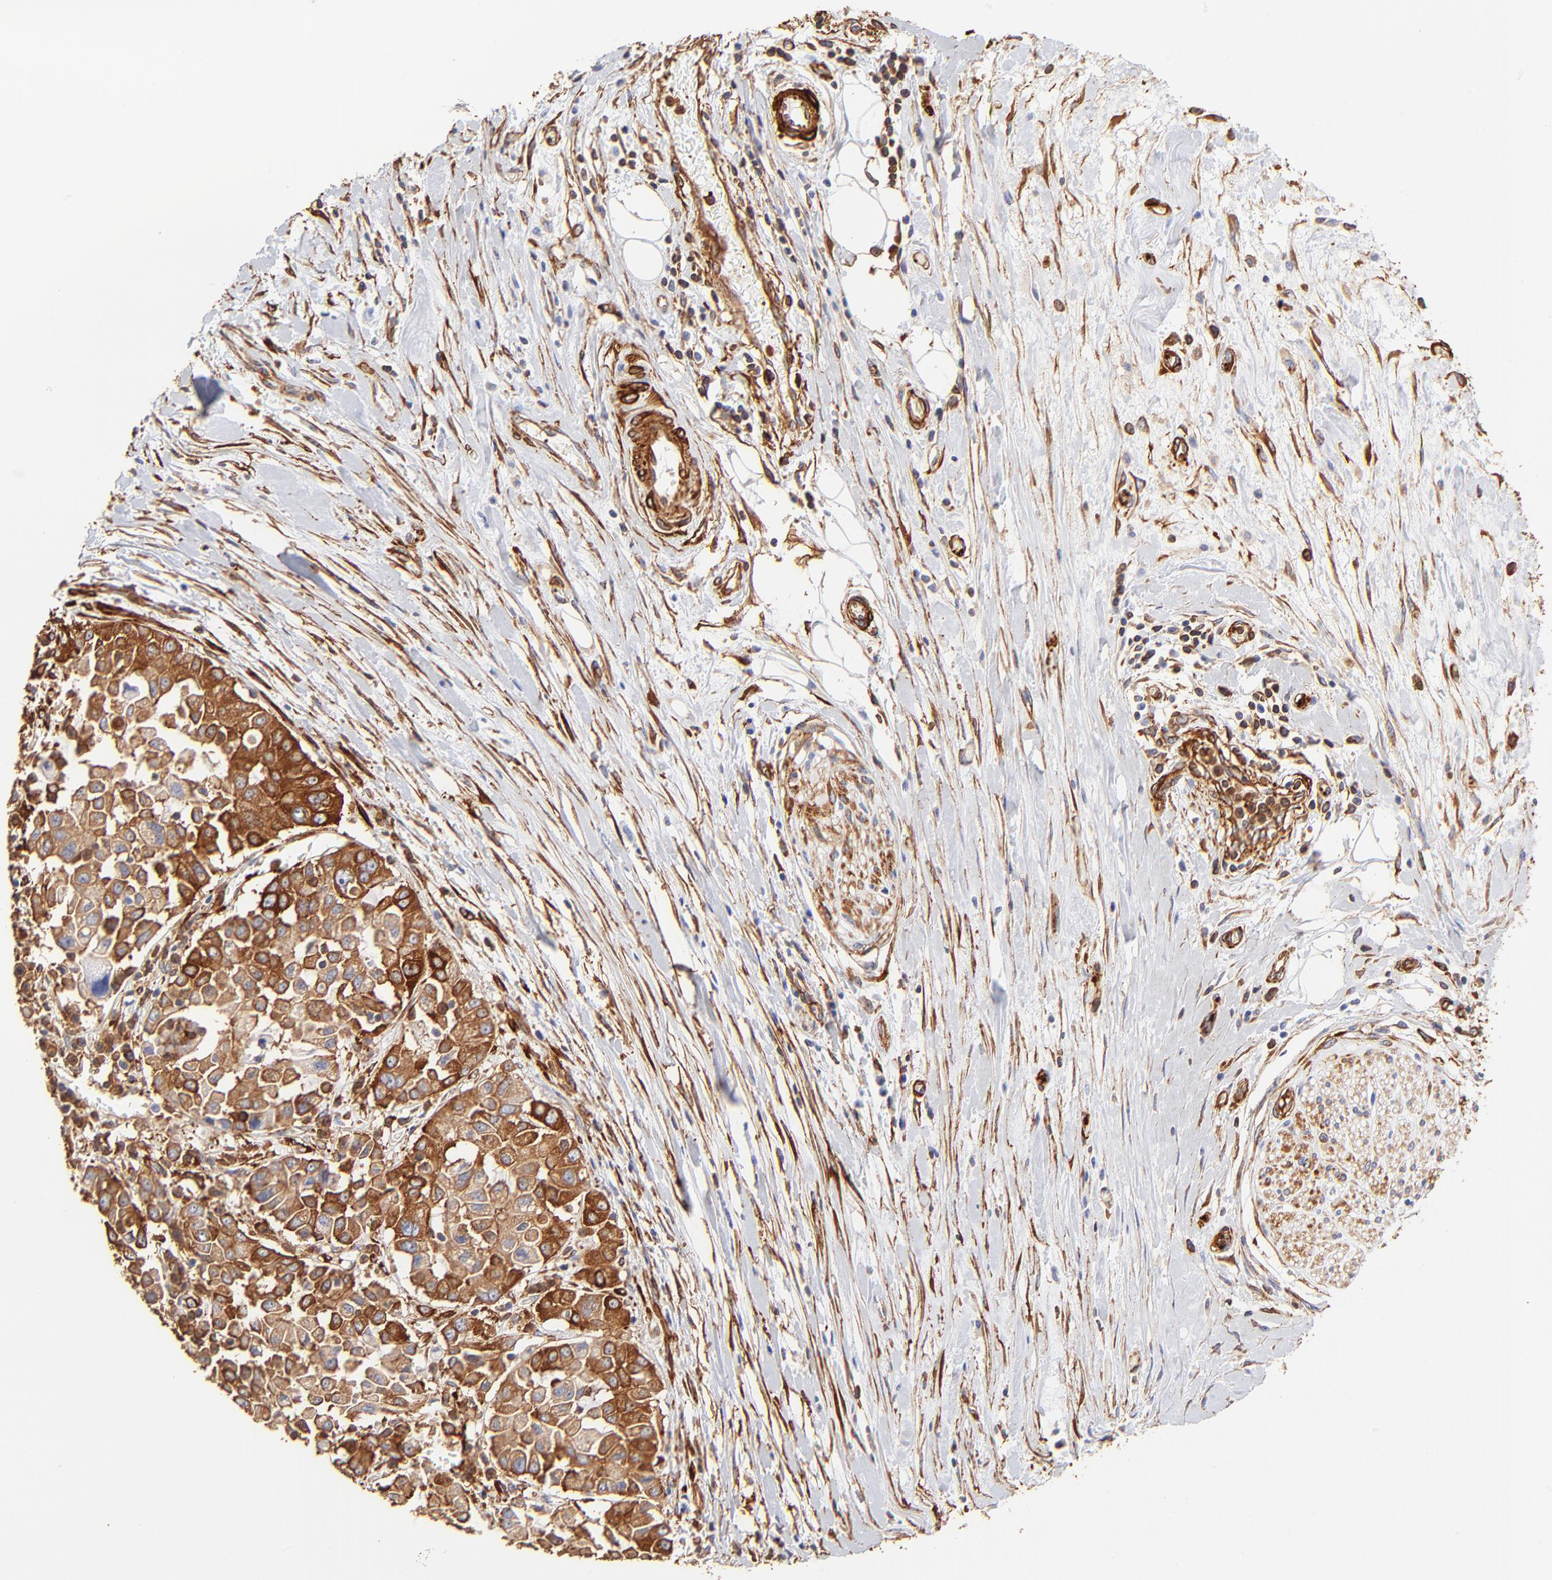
{"staining": {"intensity": "strong", "quantity": ">75%", "location": "cytoplasmic/membranous"}, "tissue": "pancreatic cancer", "cell_type": "Tumor cells", "image_type": "cancer", "snomed": [{"axis": "morphology", "description": "Adenocarcinoma, NOS"}, {"axis": "topography", "description": "Pancreas"}], "caption": "Immunohistochemical staining of human pancreatic cancer (adenocarcinoma) displays high levels of strong cytoplasmic/membranous positivity in about >75% of tumor cells.", "gene": "FLNA", "patient": {"sex": "female", "age": 52}}